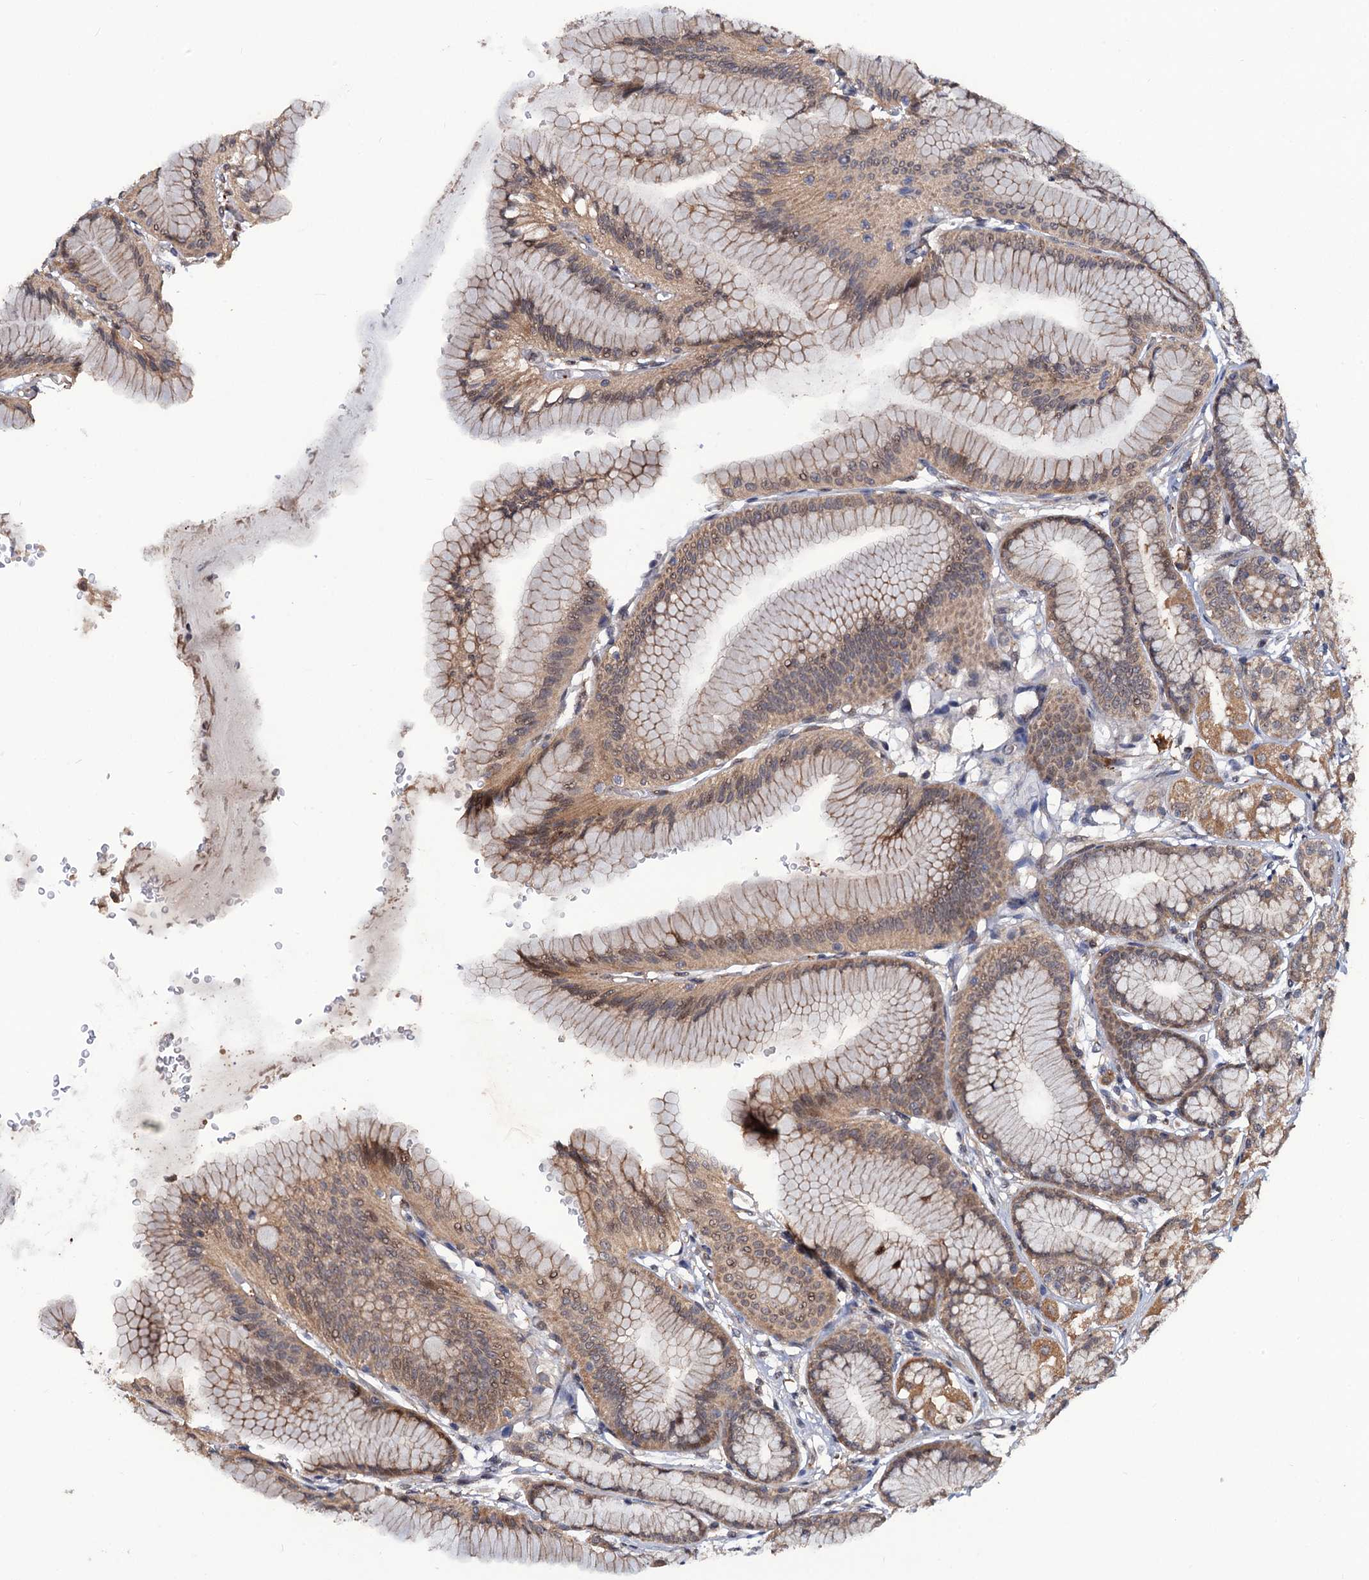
{"staining": {"intensity": "moderate", "quantity": ">75%", "location": "cytoplasmic/membranous,nuclear"}, "tissue": "stomach", "cell_type": "Glandular cells", "image_type": "normal", "snomed": [{"axis": "morphology", "description": "Normal tissue, NOS"}, {"axis": "morphology", "description": "Adenocarcinoma, NOS"}, {"axis": "morphology", "description": "Adenocarcinoma, High grade"}, {"axis": "topography", "description": "Stomach, upper"}, {"axis": "topography", "description": "Stomach"}], "caption": "Stomach stained with a brown dye reveals moderate cytoplasmic/membranous,nuclear positive expression in about >75% of glandular cells.", "gene": "LRRC63", "patient": {"sex": "female", "age": 65}}